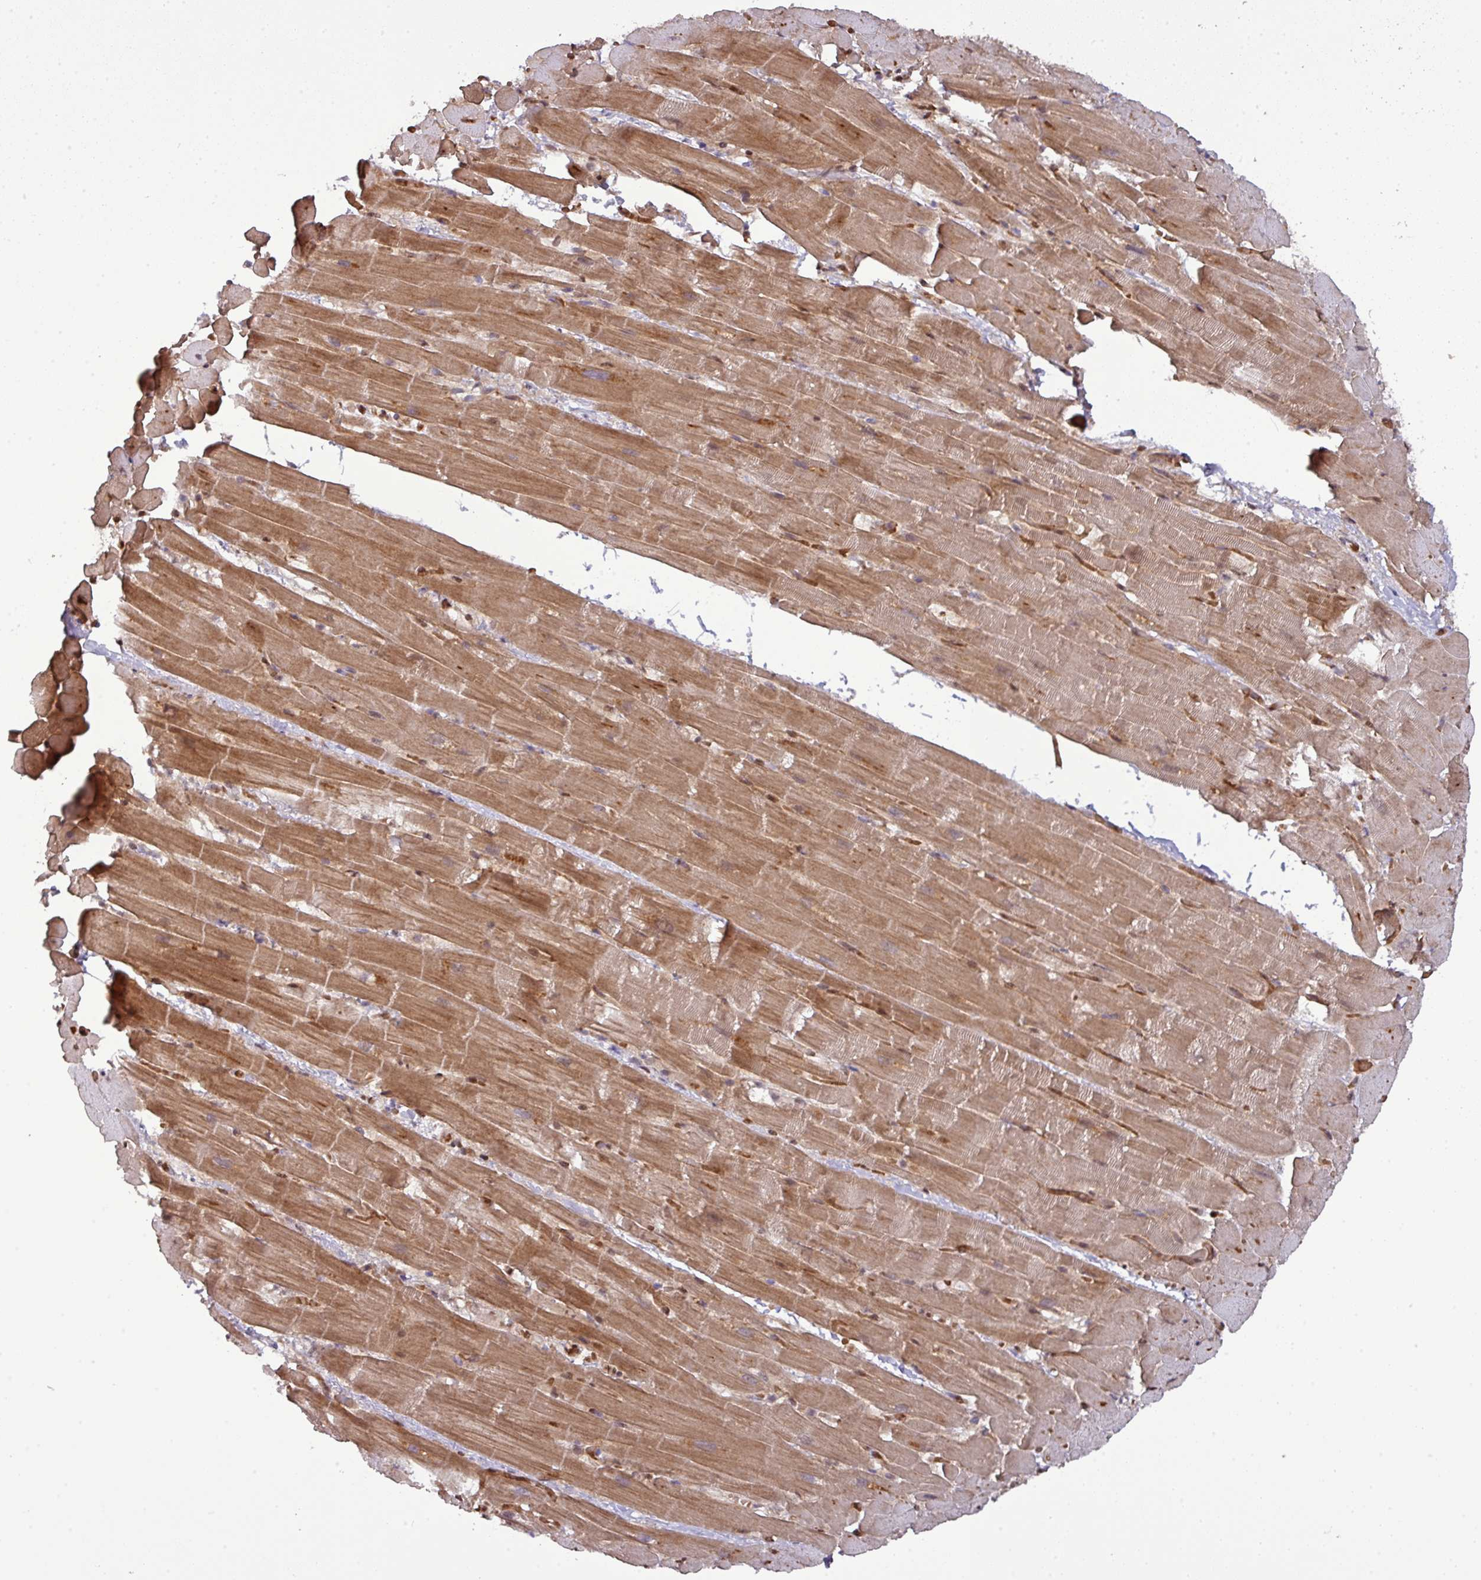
{"staining": {"intensity": "moderate", "quantity": "25%-75%", "location": "cytoplasmic/membranous,nuclear"}, "tissue": "heart muscle", "cell_type": "Cardiomyocytes", "image_type": "normal", "snomed": [{"axis": "morphology", "description": "Normal tissue, NOS"}, {"axis": "topography", "description": "Heart"}], "caption": "A high-resolution histopathology image shows IHC staining of unremarkable heart muscle, which displays moderate cytoplasmic/membranous,nuclear expression in about 25%-75% of cardiomyocytes. The staining is performed using DAB brown chromogen to label protein expression. The nuclei are counter-stained blue using hematoxylin.", "gene": "CIC", "patient": {"sex": "male", "age": 37}}